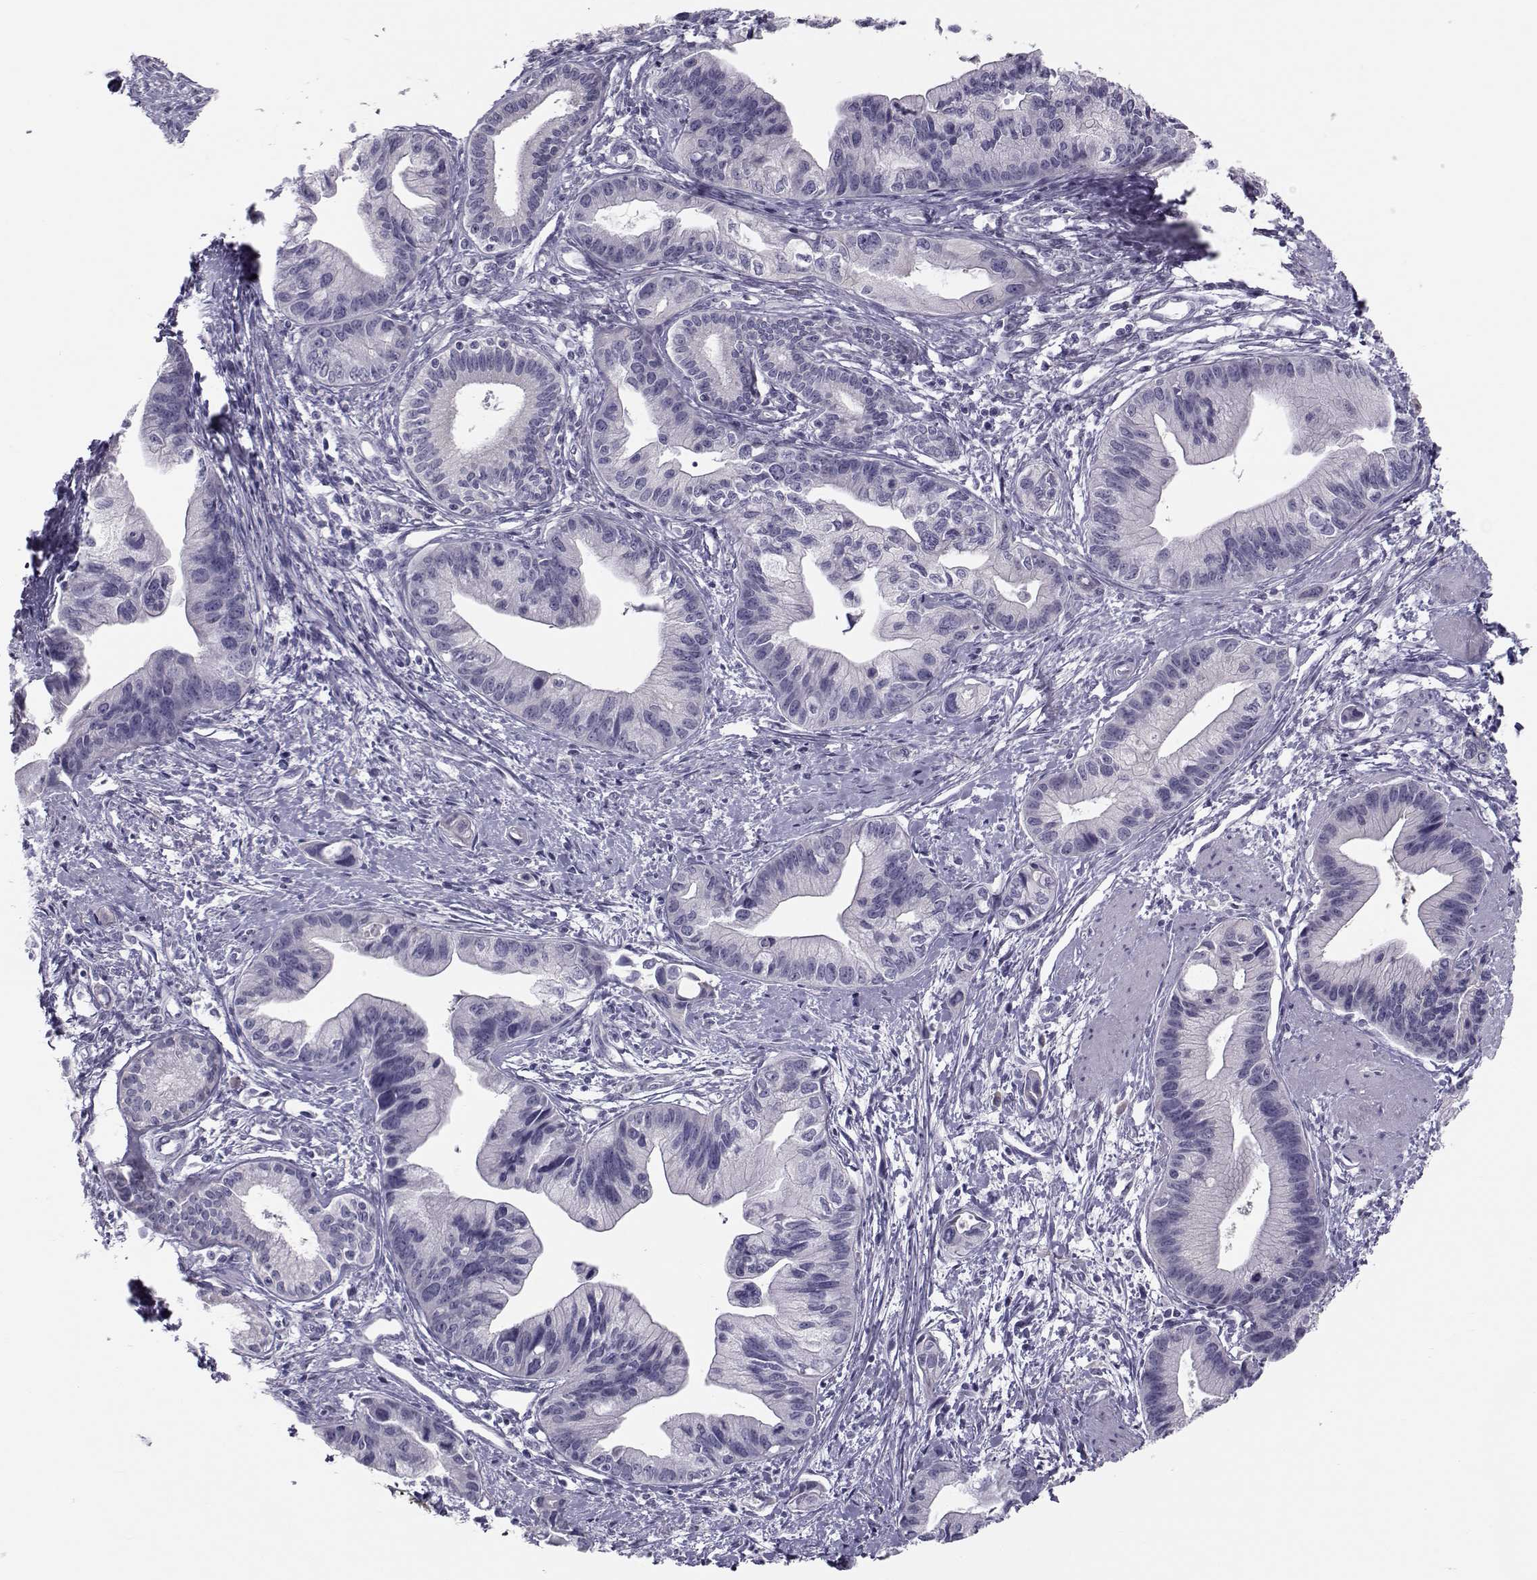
{"staining": {"intensity": "negative", "quantity": "none", "location": "none"}, "tissue": "pancreatic cancer", "cell_type": "Tumor cells", "image_type": "cancer", "snomed": [{"axis": "morphology", "description": "Adenocarcinoma, NOS"}, {"axis": "topography", "description": "Pancreas"}], "caption": "Tumor cells show no significant protein staining in pancreatic cancer (adenocarcinoma). (Stains: DAB IHC with hematoxylin counter stain, Microscopy: brightfield microscopy at high magnification).", "gene": "GARIN3", "patient": {"sex": "female", "age": 61}}